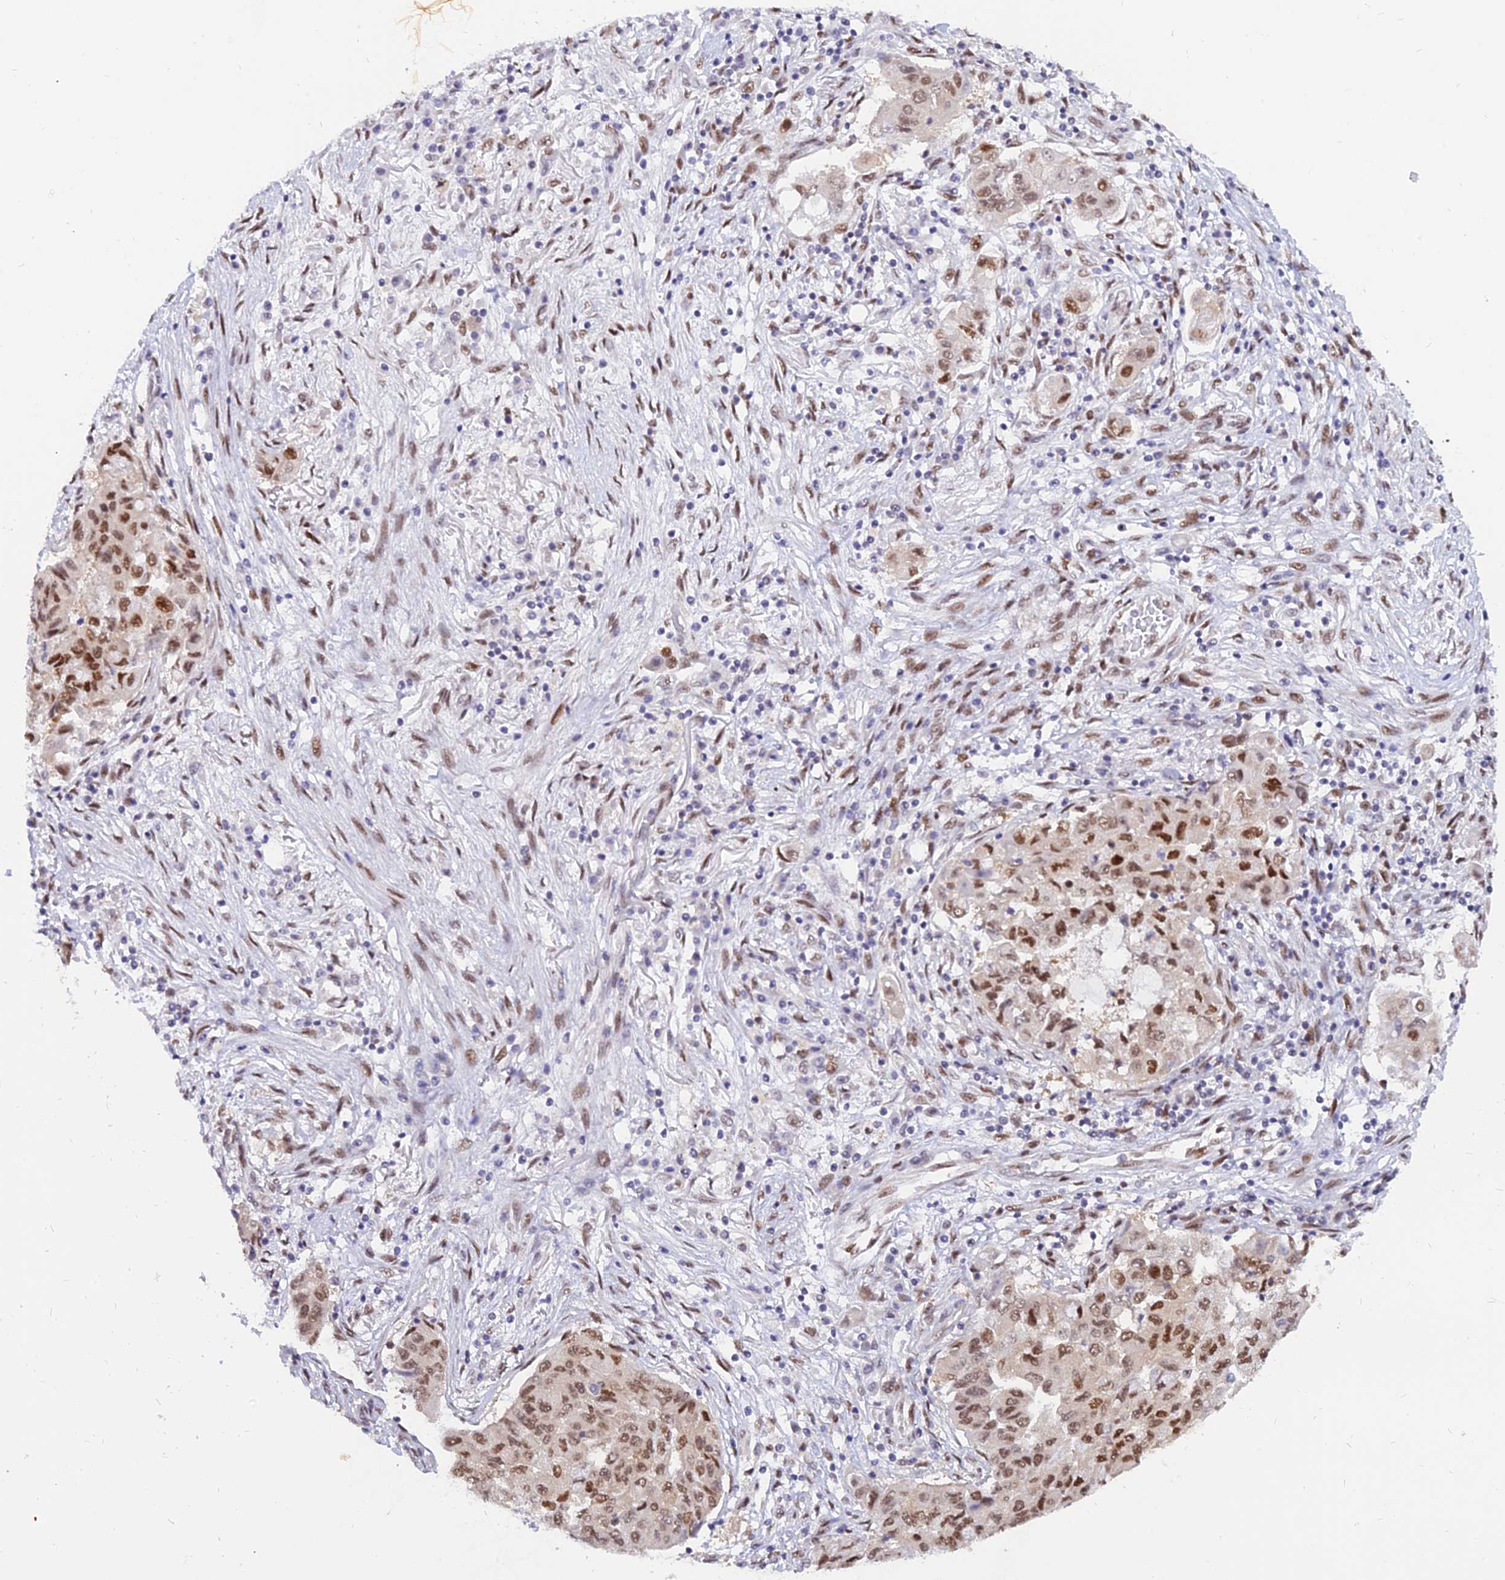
{"staining": {"intensity": "moderate", "quantity": ">75%", "location": "nuclear"}, "tissue": "lung cancer", "cell_type": "Tumor cells", "image_type": "cancer", "snomed": [{"axis": "morphology", "description": "Squamous cell carcinoma, NOS"}, {"axis": "topography", "description": "Lung"}], "caption": "DAB immunohistochemical staining of squamous cell carcinoma (lung) demonstrates moderate nuclear protein expression in approximately >75% of tumor cells.", "gene": "DPY30", "patient": {"sex": "male", "age": 74}}